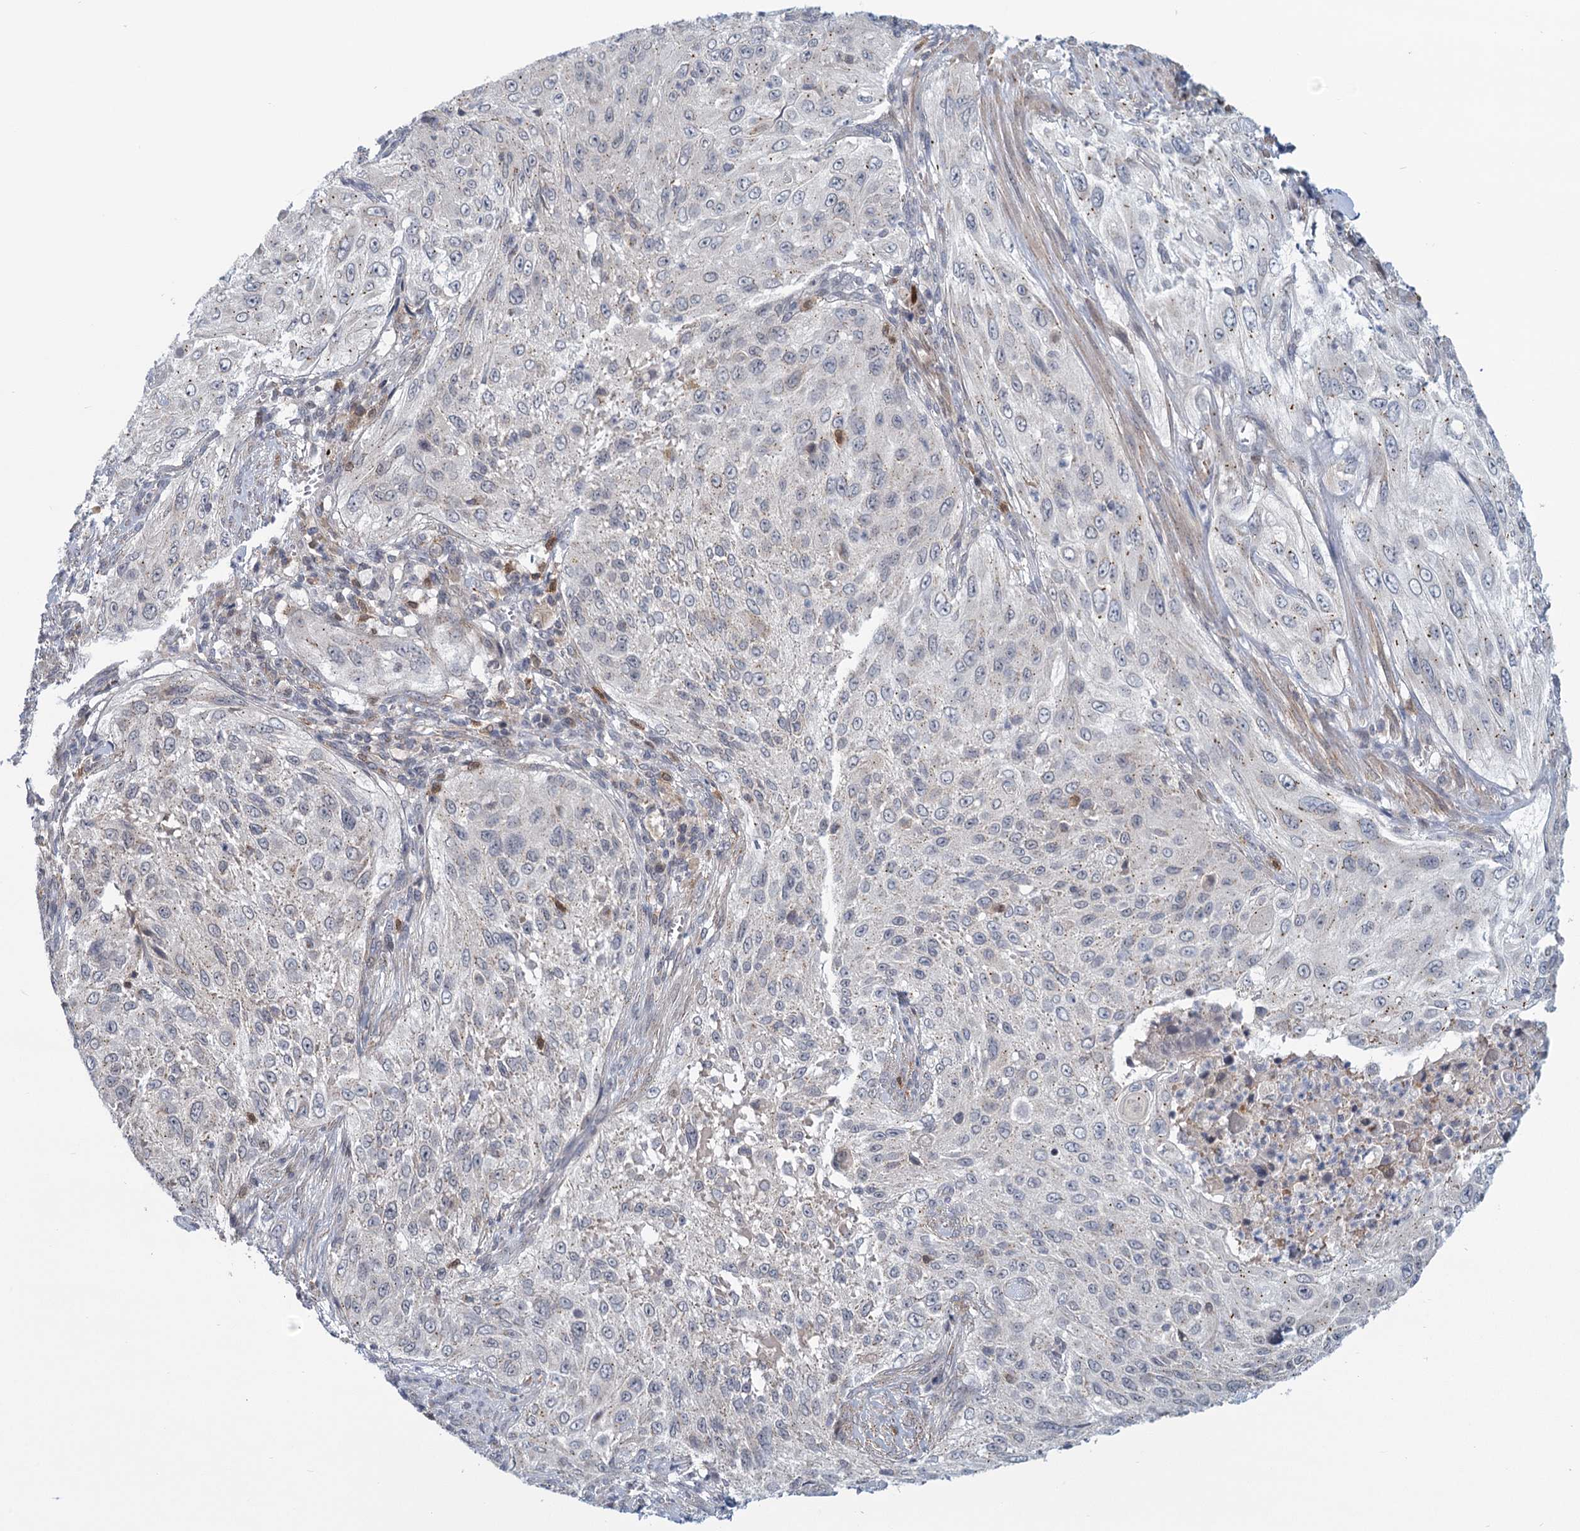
{"staining": {"intensity": "negative", "quantity": "none", "location": "none"}, "tissue": "cervical cancer", "cell_type": "Tumor cells", "image_type": "cancer", "snomed": [{"axis": "morphology", "description": "Squamous cell carcinoma, NOS"}, {"axis": "topography", "description": "Cervix"}], "caption": "An image of human squamous cell carcinoma (cervical) is negative for staining in tumor cells. (DAB IHC, high magnification).", "gene": "STAP1", "patient": {"sex": "female", "age": 42}}